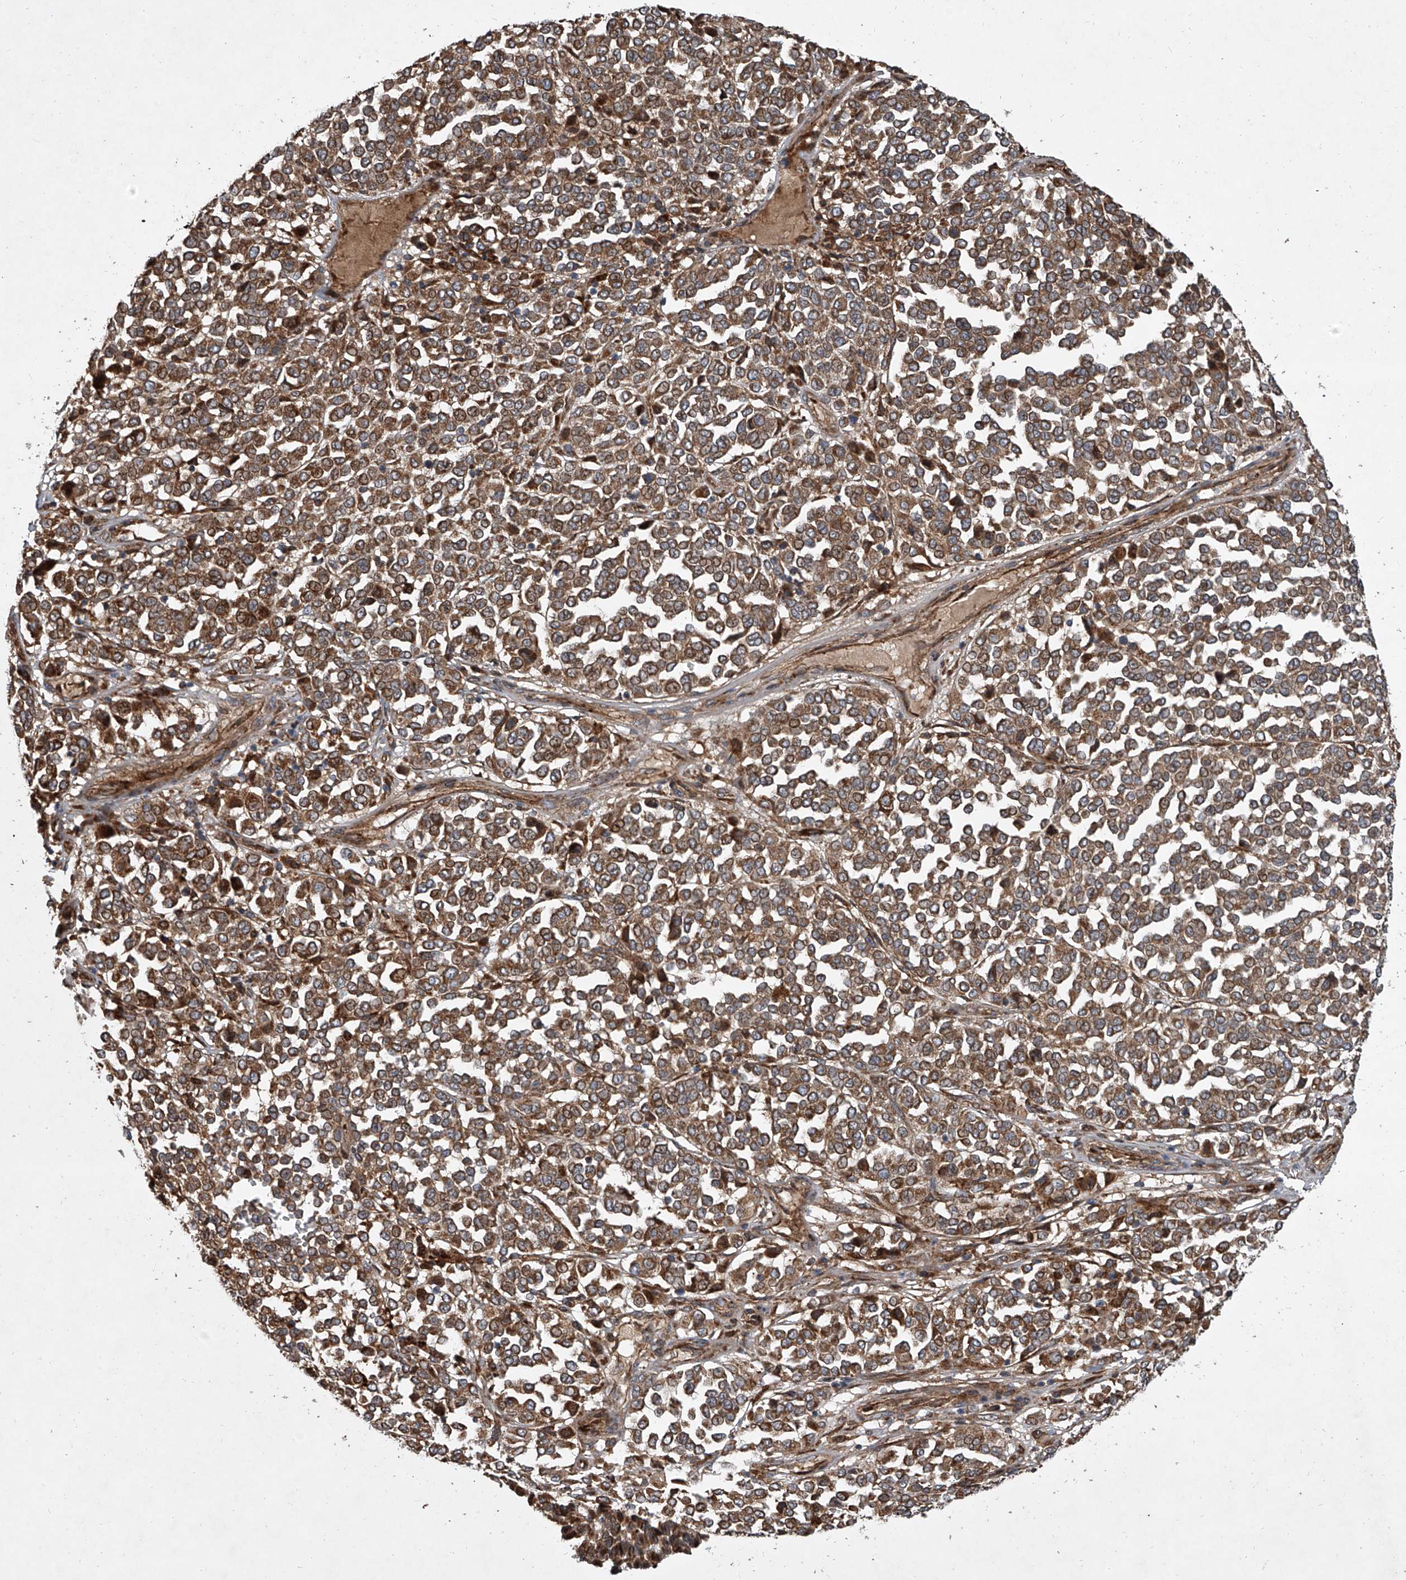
{"staining": {"intensity": "strong", "quantity": ">75%", "location": "cytoplasmic/membranous"}, "tissue": "melanoma", "cell_type": "Tumor cells", "image_type": "cancer", "snomed": [{"axis": "morphology", "description": "Malignant melanoma, Metastatic site"}, {"axis": "topography", "description": "Pancreas"}], "caption": "Immunohistochemistry (IHC) histopathology image of malignant melanoma (metastatic site) stained for a protein (brown), which reveals high levels of strong cytoplasmic/membranous positivity in approximately >75% of tumor cells.", "gene": "EVA1C", "patient": {"sex": "female", "age": 30}}